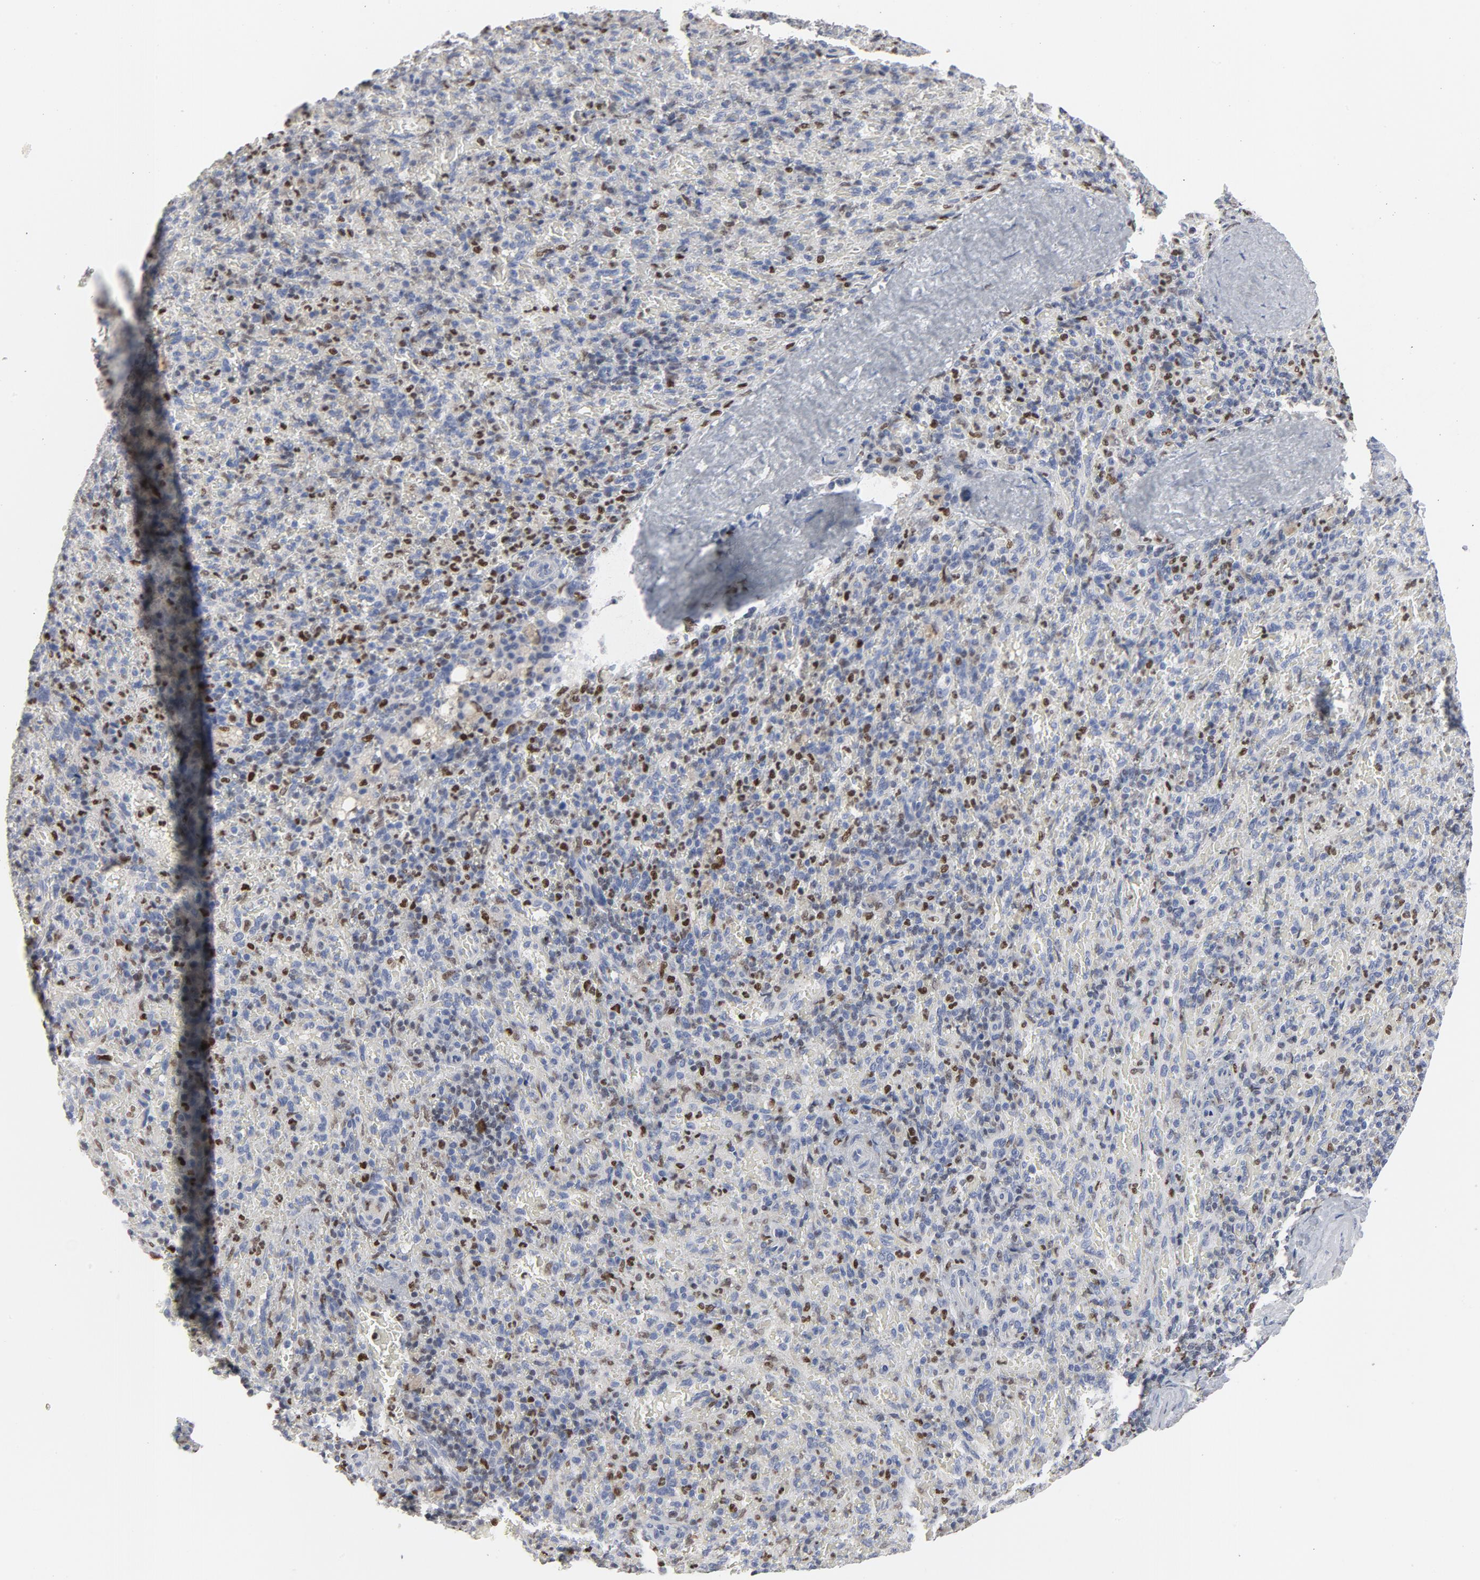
{"staining": {"intensity": "strong", "quantity": "25%-75%", "location": "nuclear"}, "tissue": "spleen", "cell_type": "Cells in red pulp", "image_type": "normal", "snomed": [{"axis": "morphology", "description": "Normal tissue, NOS"}, {"axis": "topography", "description": "Spleen"}], "caption": "The histopathology image demonstrates immunohistochemical staining of normal spleen. There is strong nuclear expression is present in about 25%-75% of cells in red pulp.", "gene": "SPI1", "patient": {"sex": "female", "age": 43}}